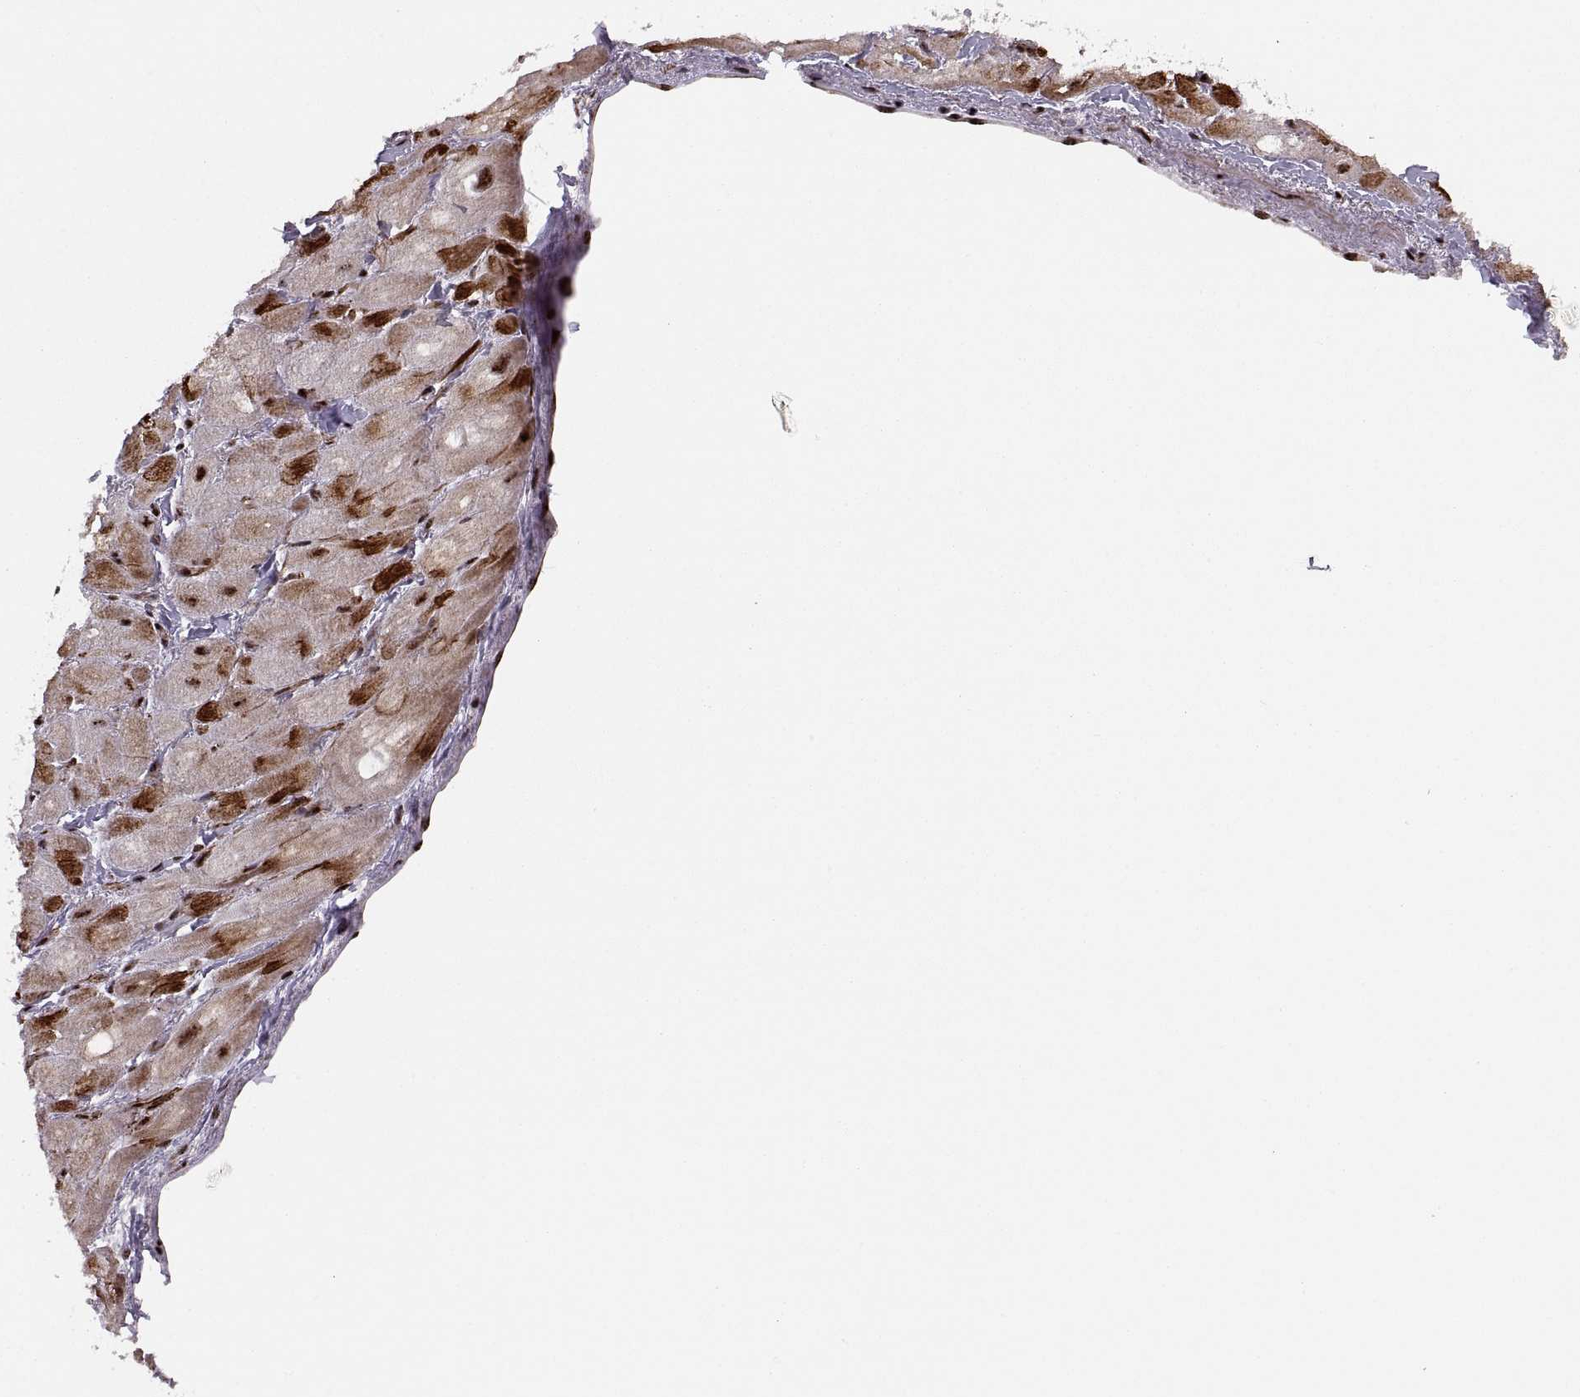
{"staining": {"intensity": "moderate", "quantity": "<25%", "location": "cytoplasmic/membranous,nuclear"}, "tissue": "heart muscle", "cell_type": "Cardiomyocytes", "image_type": "normal", "snomed": [{"axis": "morphology", "description": "Normal tissue, NOS"}, {"axis": "topography", "description": "Heart"}], "caption": "Protein expression analysis of normal heart muscle demonstrates moderate cytoplasmic/membranous,nuclear staining in about <25% of cardiomyocytes.", "gene": "ZCCHC17", "patient": {"sex": "male", "age": 60}}